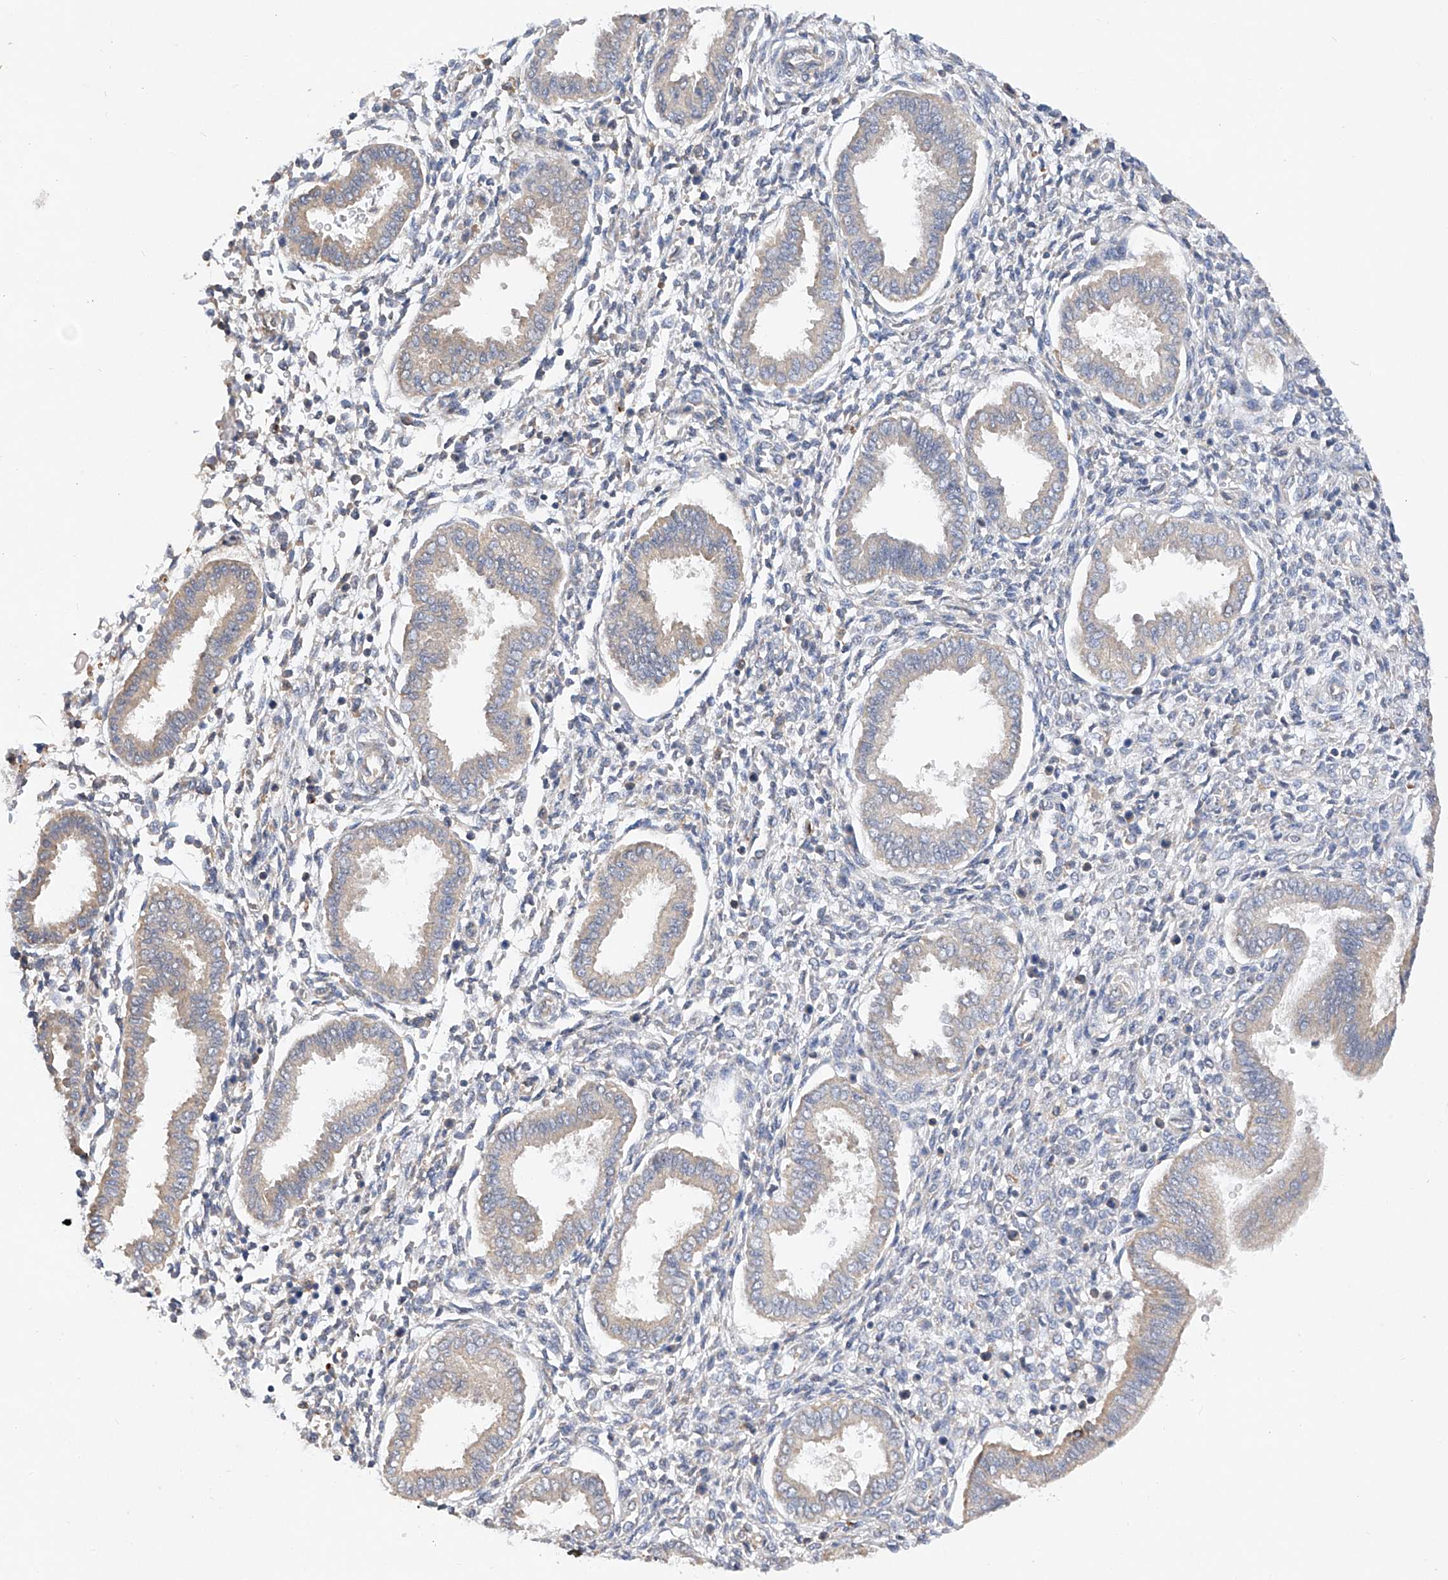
{"staining": {"intensity": "negative", "quantity": "none", "location": "none"}, "tissue": "endometrium", "cell_type": "Cells in endometrial stroma", "image_type": "normal", "snomed": [{"axis": "morphology", "description": "Normal tissue, NOS"}, {"axis": "topography", "description": "Endometrium"}], "caption": "There is no significant positivity in cells in endometrial stroma of endometrium. (DAB (3,3'-diaminobenzidine) immunohistochemistry with hematoxylin counter stain).", "gene": "AMD1", "patient": {"sex": "female", "age": 24}}